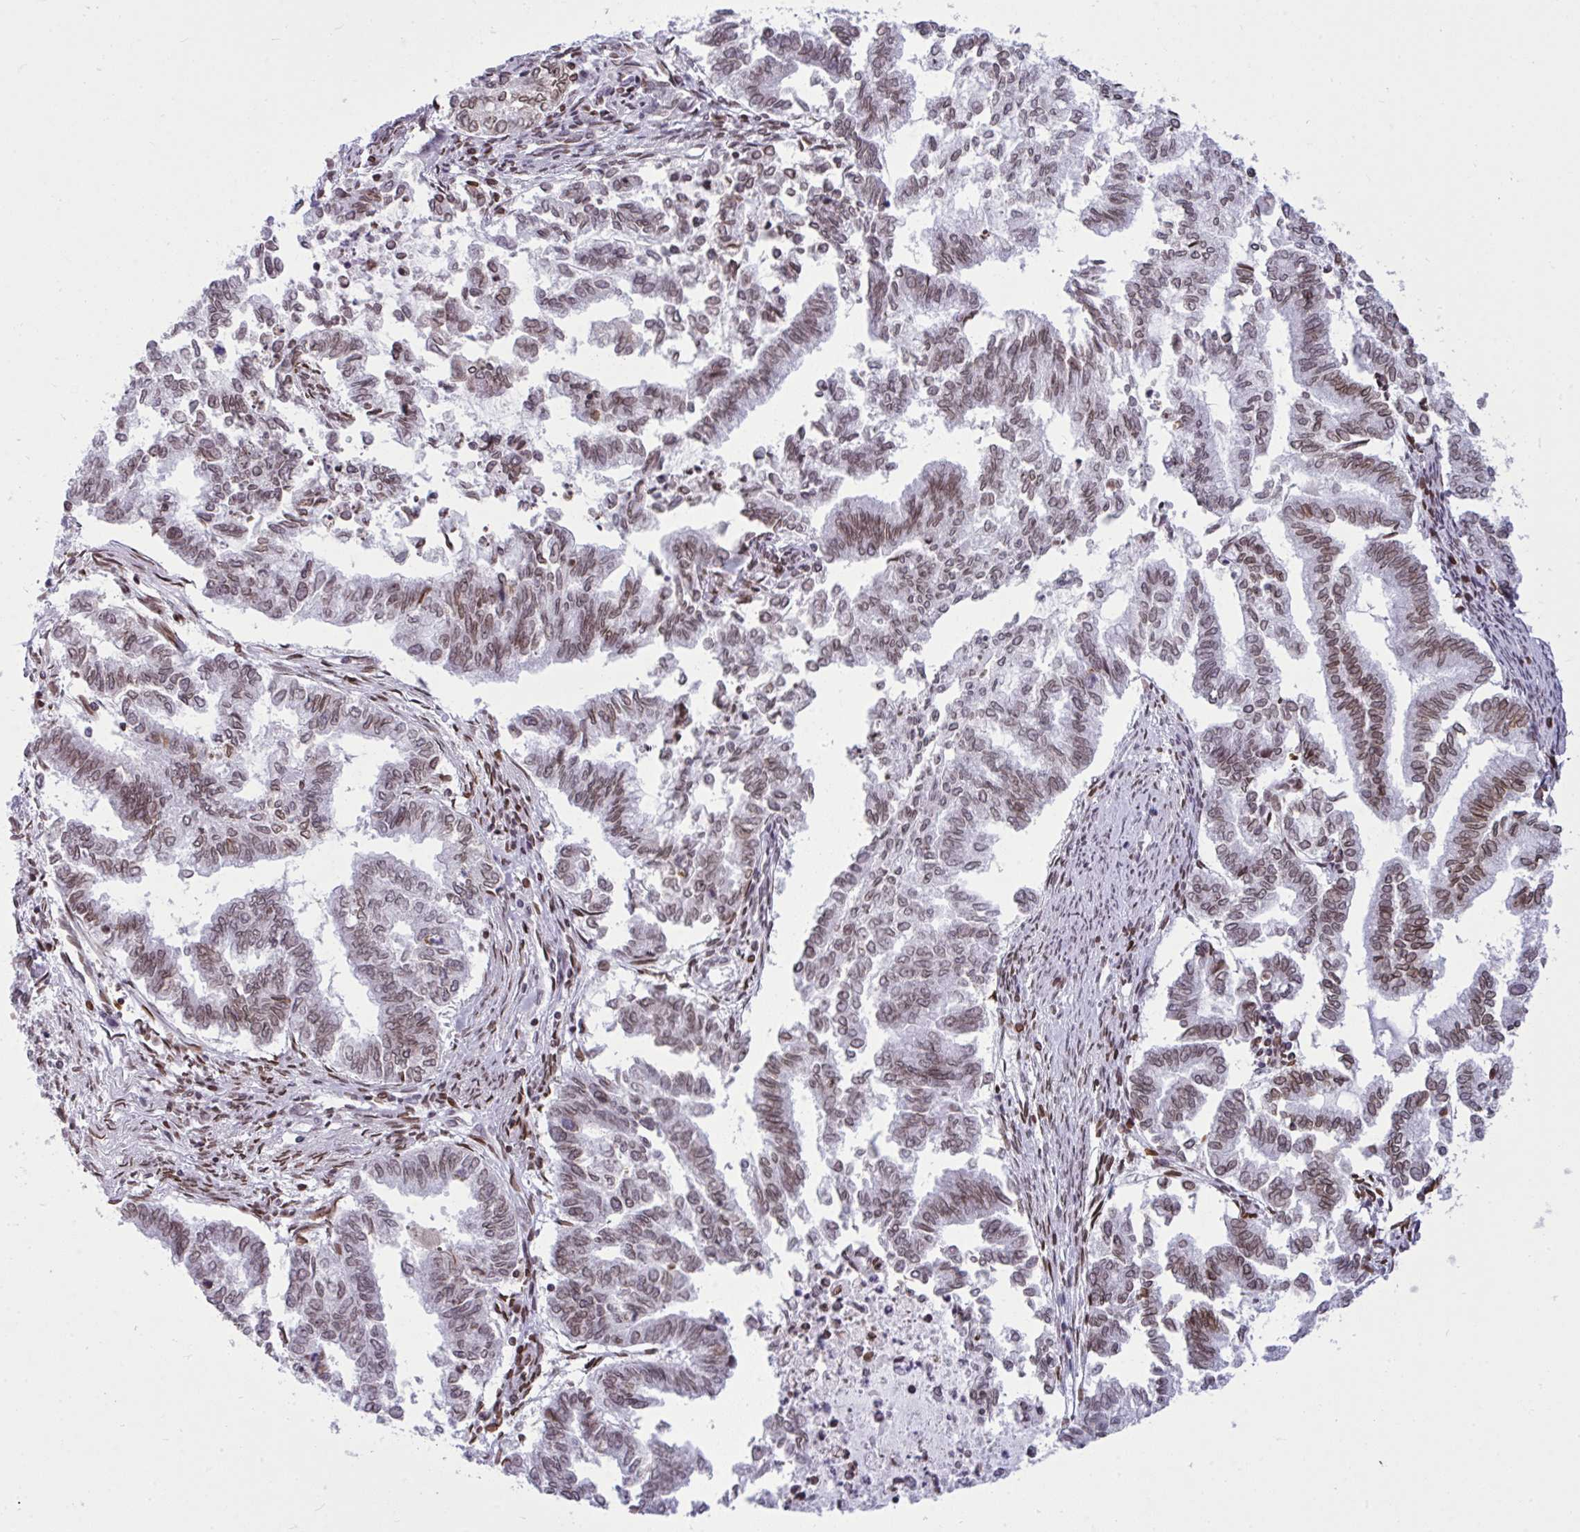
{"staining": {"intensity": "moderate", "quantity": "25%-75%", "location": "cytoplasmic/membranous,nuclear"}, "tissue": "endometrial cancer", "cell_type": "Tumor cells", "image_type": "cancer", "snomed": [{"axis": "morphology", "description": "Adenocarcinoma, NOS"}, {"axis": "topography", "description": "Endometrium"}], "caption": "Human endometrial cancer stained with a protein marker reveals moderate staining in tumor cells.", "gene": "LMNB2", "patient": {"sex": "female", "age": 79}}